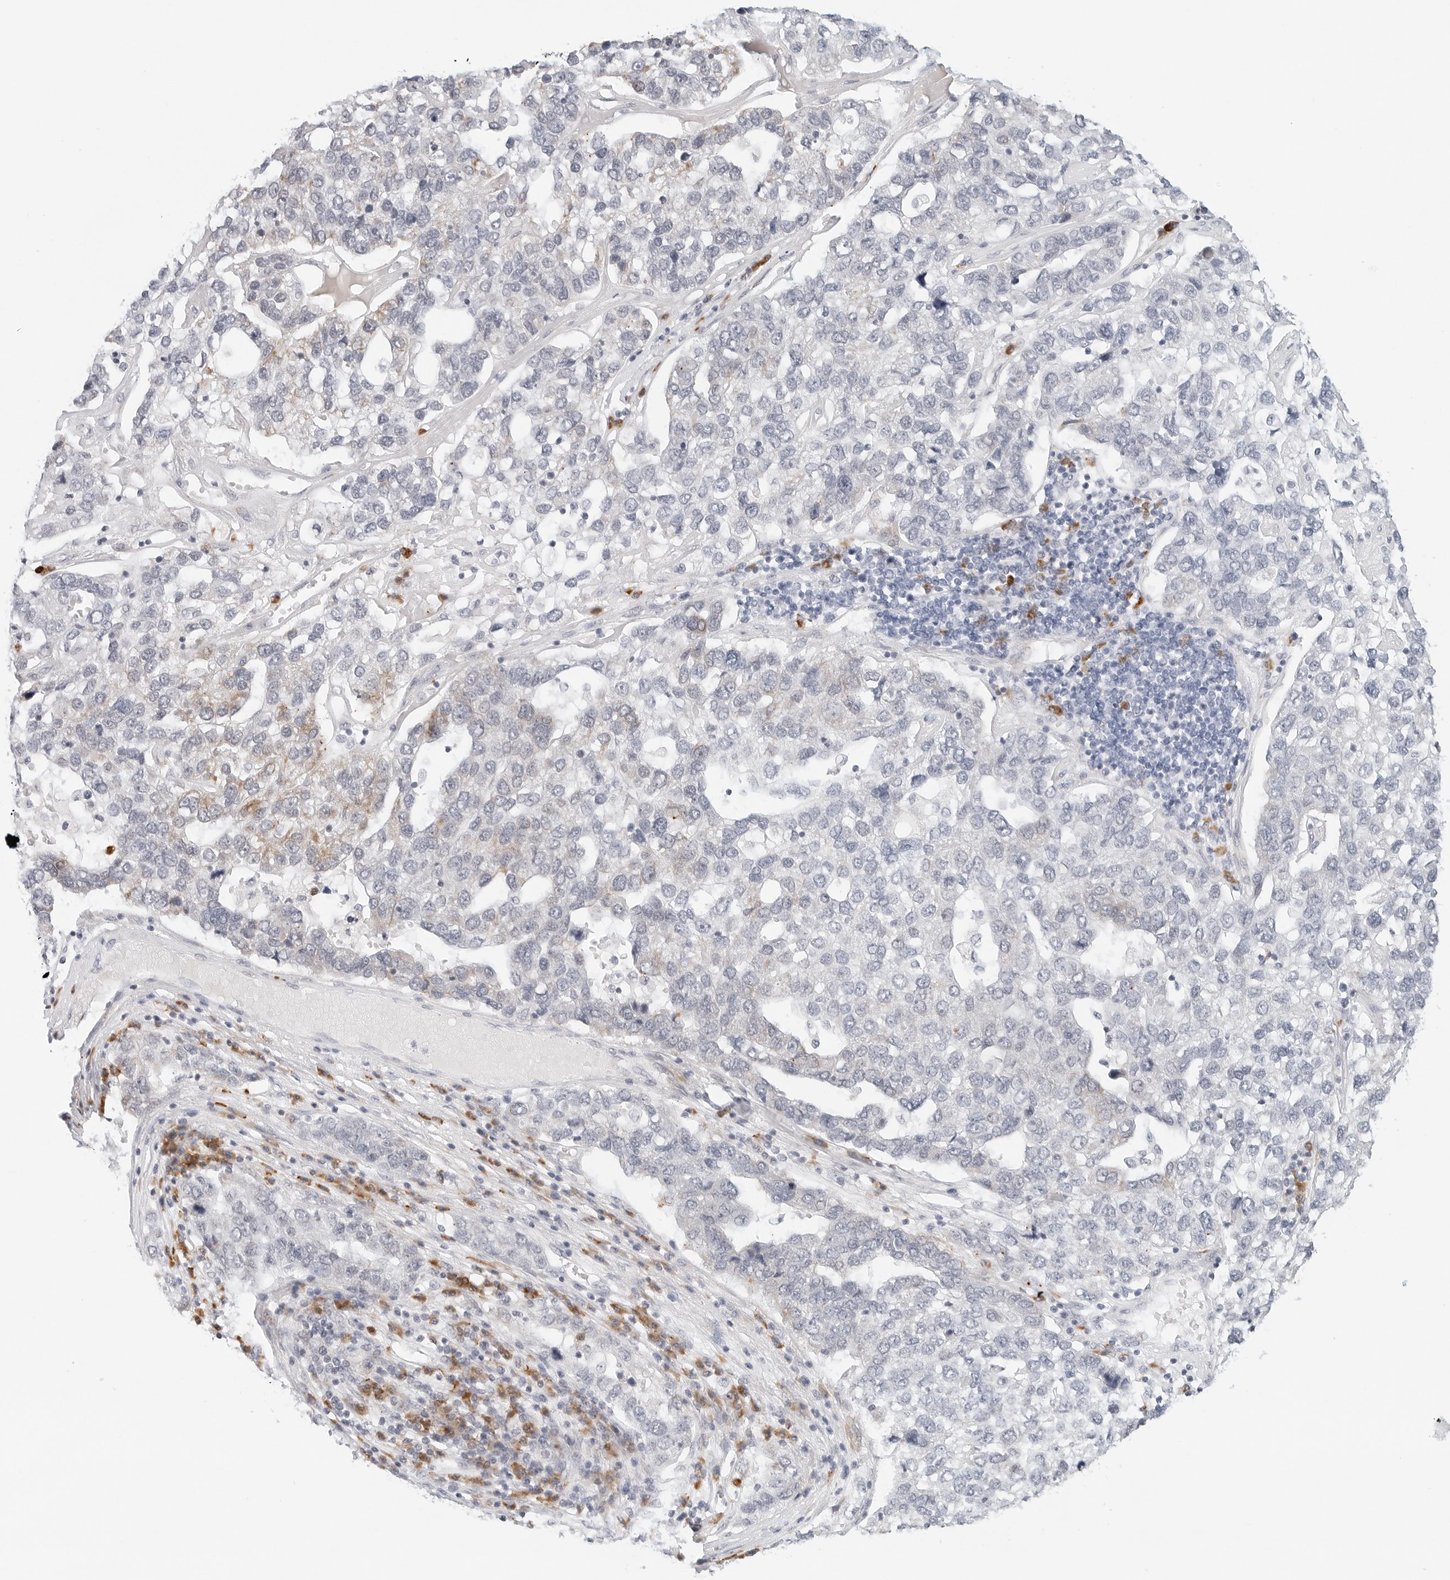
{"staining": {"intensity": "negative", "quantity": "none", "location": "none"}, "tissue": "pancreatic cancer", "cell_type": "Tumor cells", "image_type": "cancer", "snomed": [{"axis": "morphology", "description": "Adenocarcinoma, NOS"}, {"axis": "topography", "description": "Pancreas"}], "caption": "Tumor cells show no significant expression in adenocarcinoma (pancreatic).", "gene": "PARP10", "patient": {"sex": "female", "age": 61}}